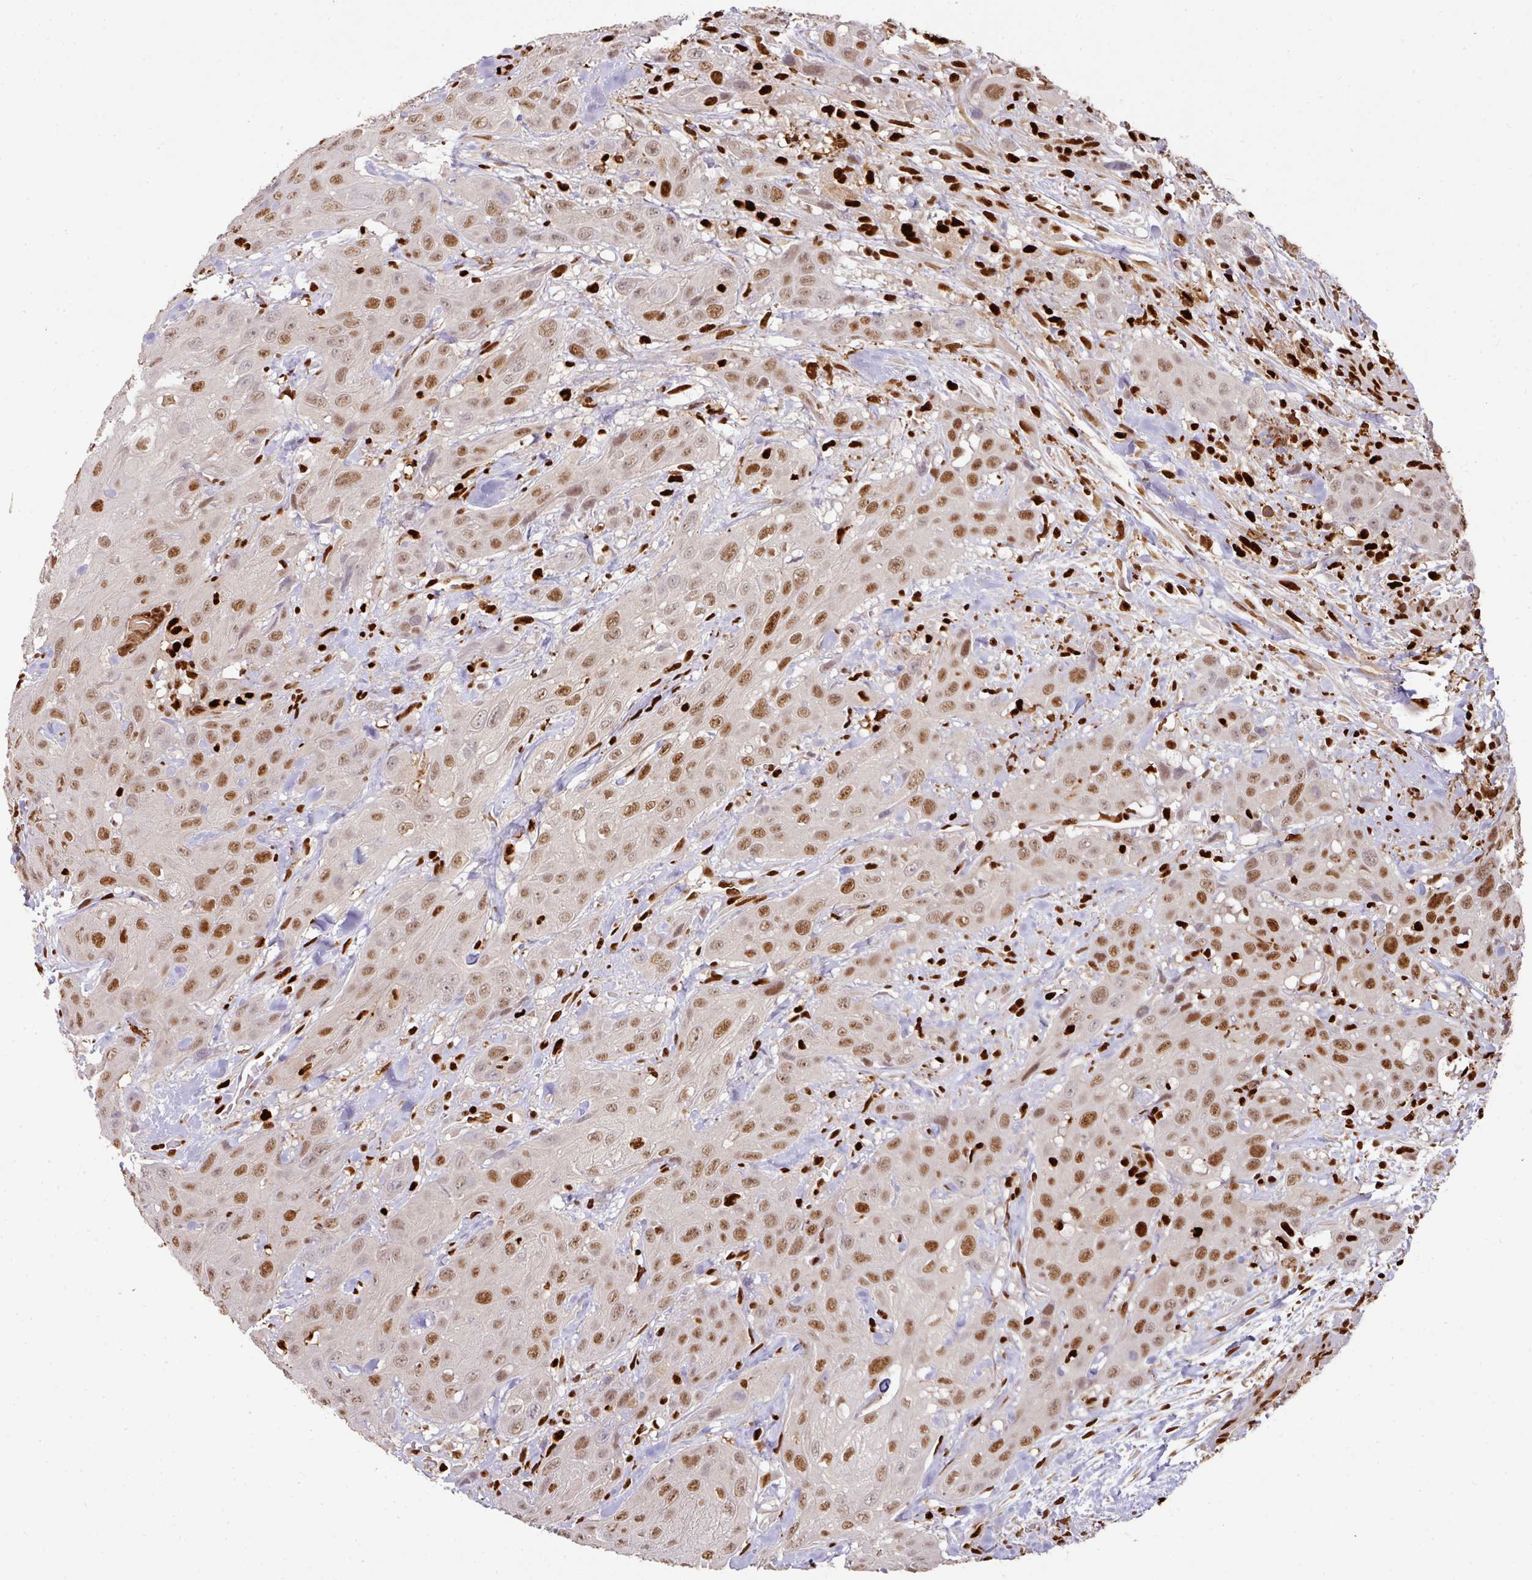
{"staining": {"intensity": "moderate", "quantity": ">75%", "location": "nuclear"}, "tissue": "head and neck cancer", "cell_type": "Tumor cells", "image_type": "cancer", "snomed": [{"axis": "morphology", "description": "Squamous cell carcinoma, NOS"}, {"axis": "topography", "description": "Head-Neck"}], "caption": "A brown stain shows moderate nuclear positivity of a protein in head and neck squamous cell carcinoma tumor cells. (Brightfield microscopy of DAB IHC at high magnification).", "gene": "SAMHD1", "patient": {"sex": "male", "age": 81}}